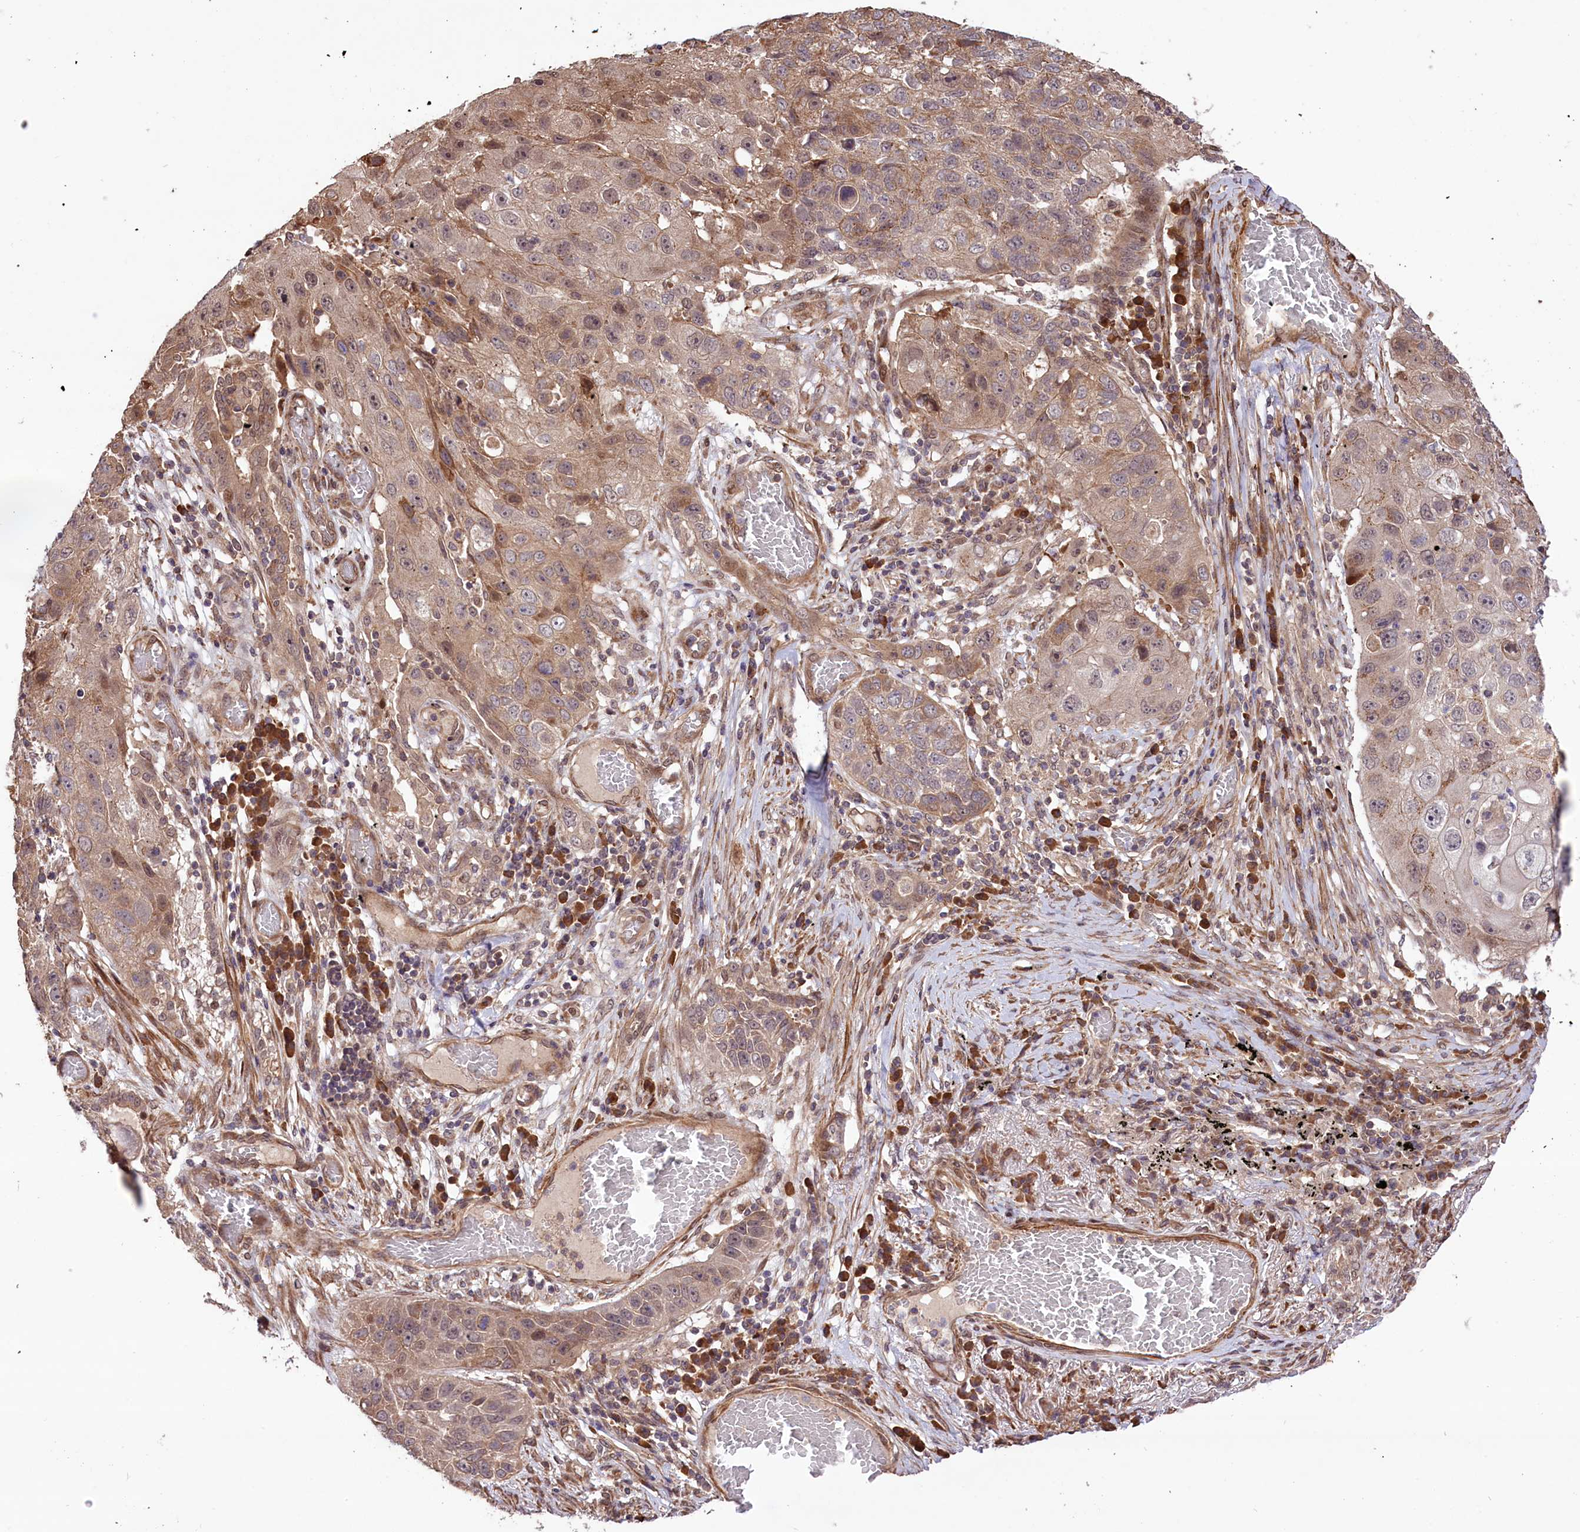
{"staining": {"intensity": "moderate", "quantity": "25%-75%", "location": "cytoplasmic/membranous,nuclear"}, "tissue": "lung cancer", "cell_type": "Tumor cells", "image_type": "cancer", "snomed": [{"axis": "morphology", "description": "Squamous cell carcinoma, NOS"}, {"axis": "topography", "description": "Lung"}], "caption": "Lung cancer (squamous cell carcinoma) tissue demonstrates moderate cytoplasmic/membranous and nuclear staining in approximately 25%-75% of tumor cells, visualized by immunohistochemistry.", "gene": "HDAC5", "patient": {"sex": "male", "age": 61}}